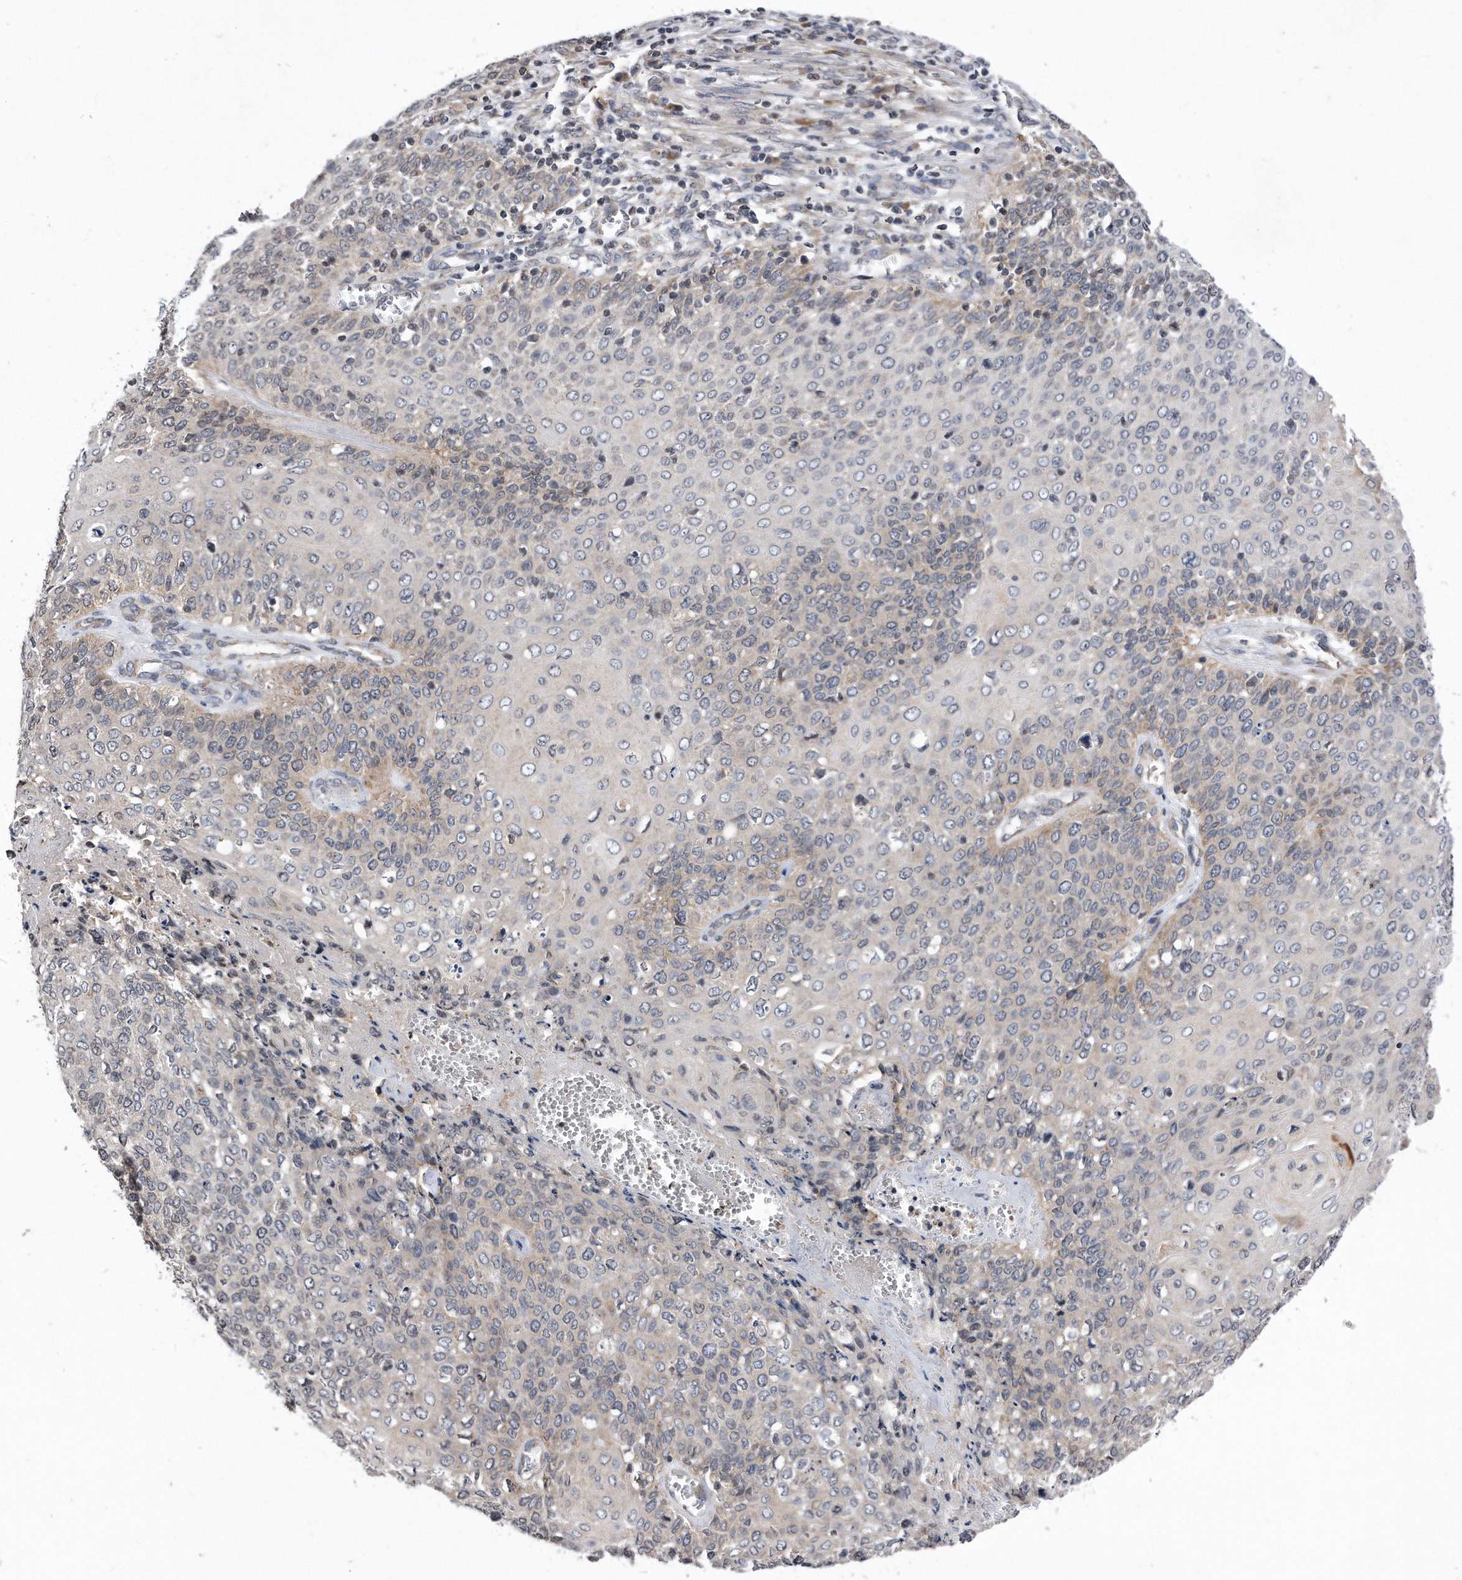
{"staining": {"intensity": "negative", "quantity": "none", "location": "none"}, "tissue": "cervical cancer", "cell_type": "Tumor cells", "image_type": "cancer", "snomed": [{"axis": "morphology", "description": "Squamous cell carcinoma, NOS"}, {"axis": "topography", "description": "Cervix"}], "caption": "This is a image of immunohistochemistry (IHC) staining of cervical squamous cell carcinoma, which shows no positivity in tumor cells.", "gene": "DAB1", "patient": {"sex": "female", "age": 39}}